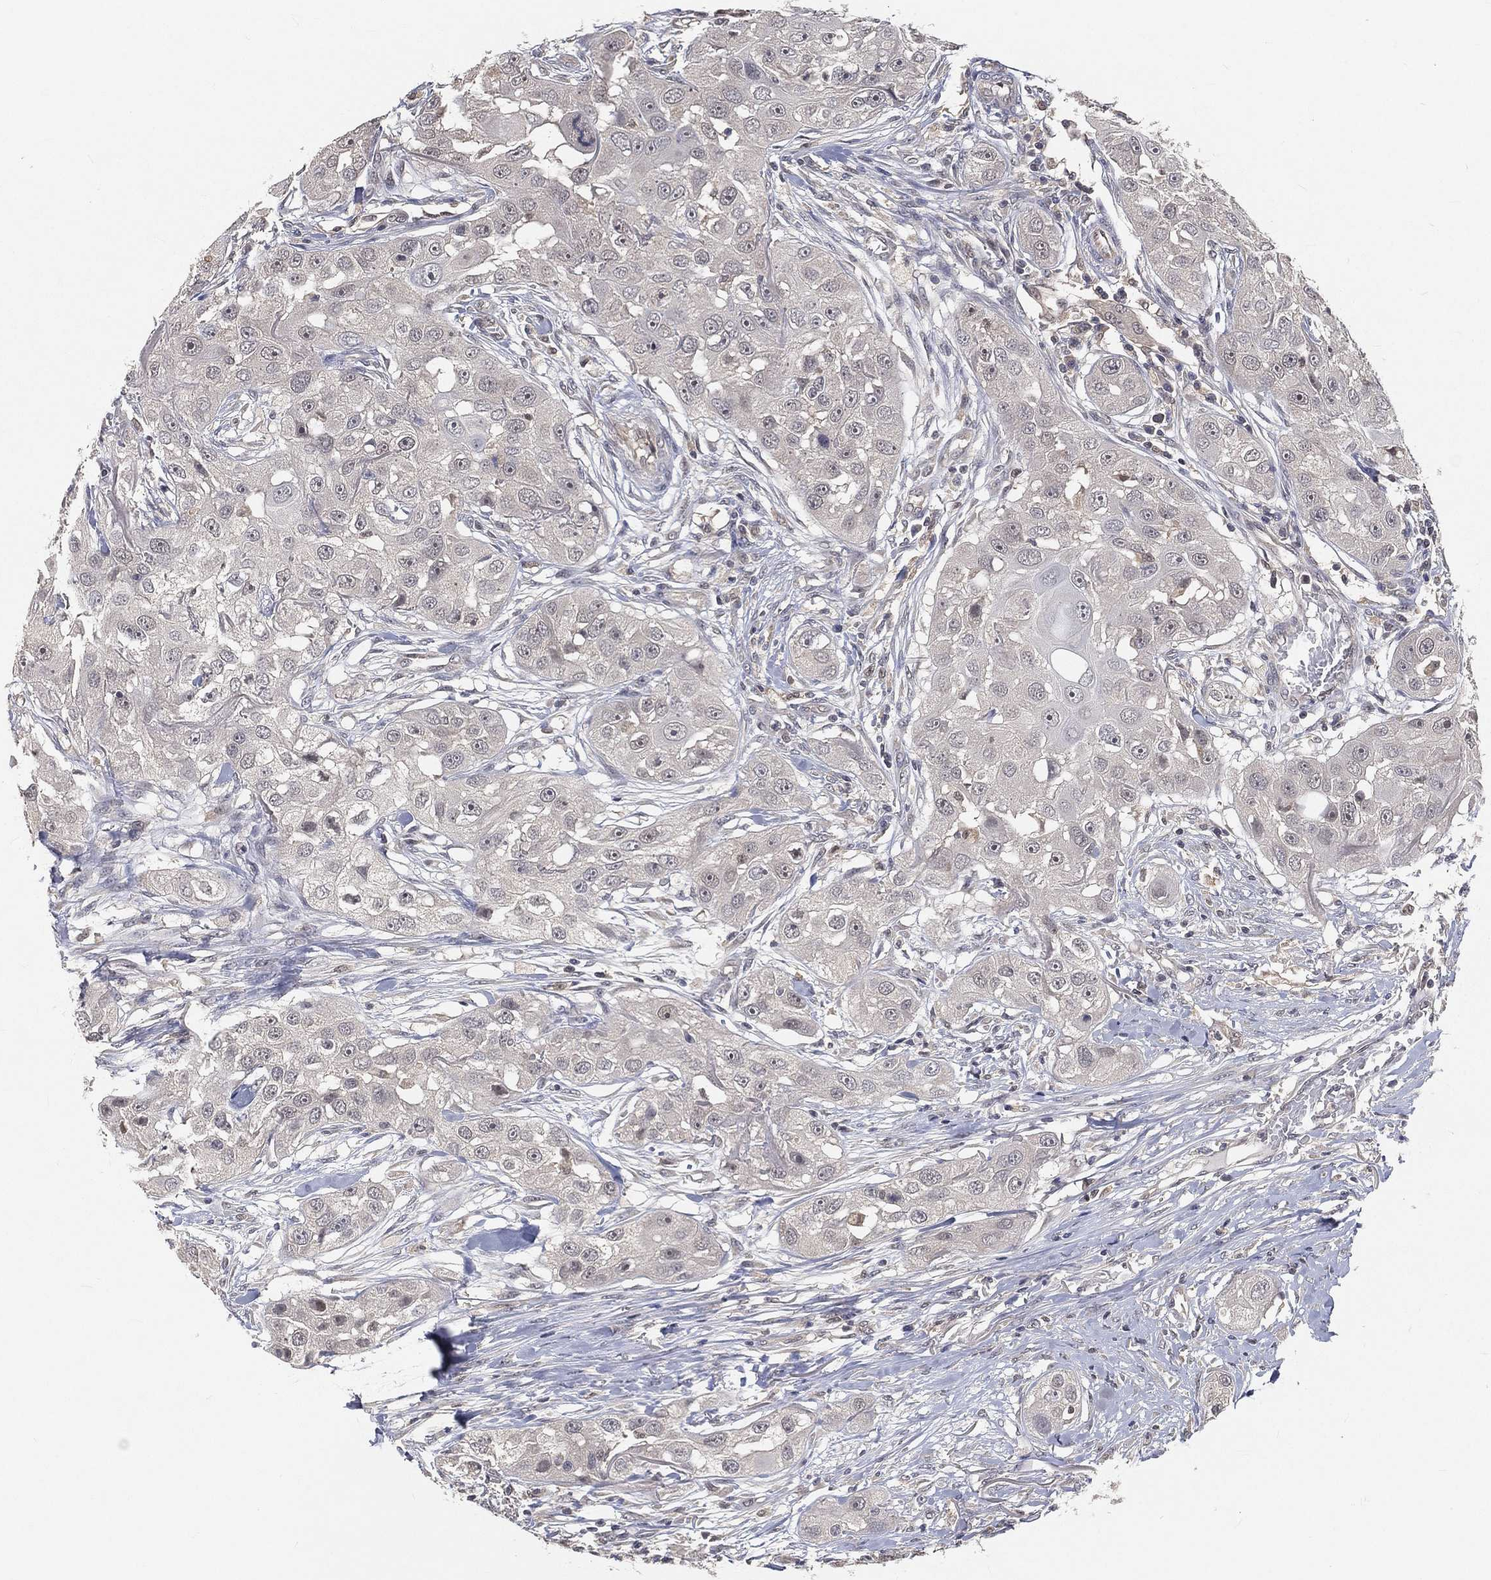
{"staining": {"intensity": "negative", "quantity": "none", "location": "none"}, "tissue": "head and neck cancer", "cell_type": "Tumor cells", "image_type": "cancer", "snomed": [{"axis": "morphology", "description": "Squamous cell carcinoma, NOS"}, {"axis": "topography", "description": "Head-Neck"}], "caption": "There is no significant staining in tumor cells of head and neck cancer (squamous cell carcinoma).", "gene": "MAPK1", "patient": {"sex": "male", "age": 51}}